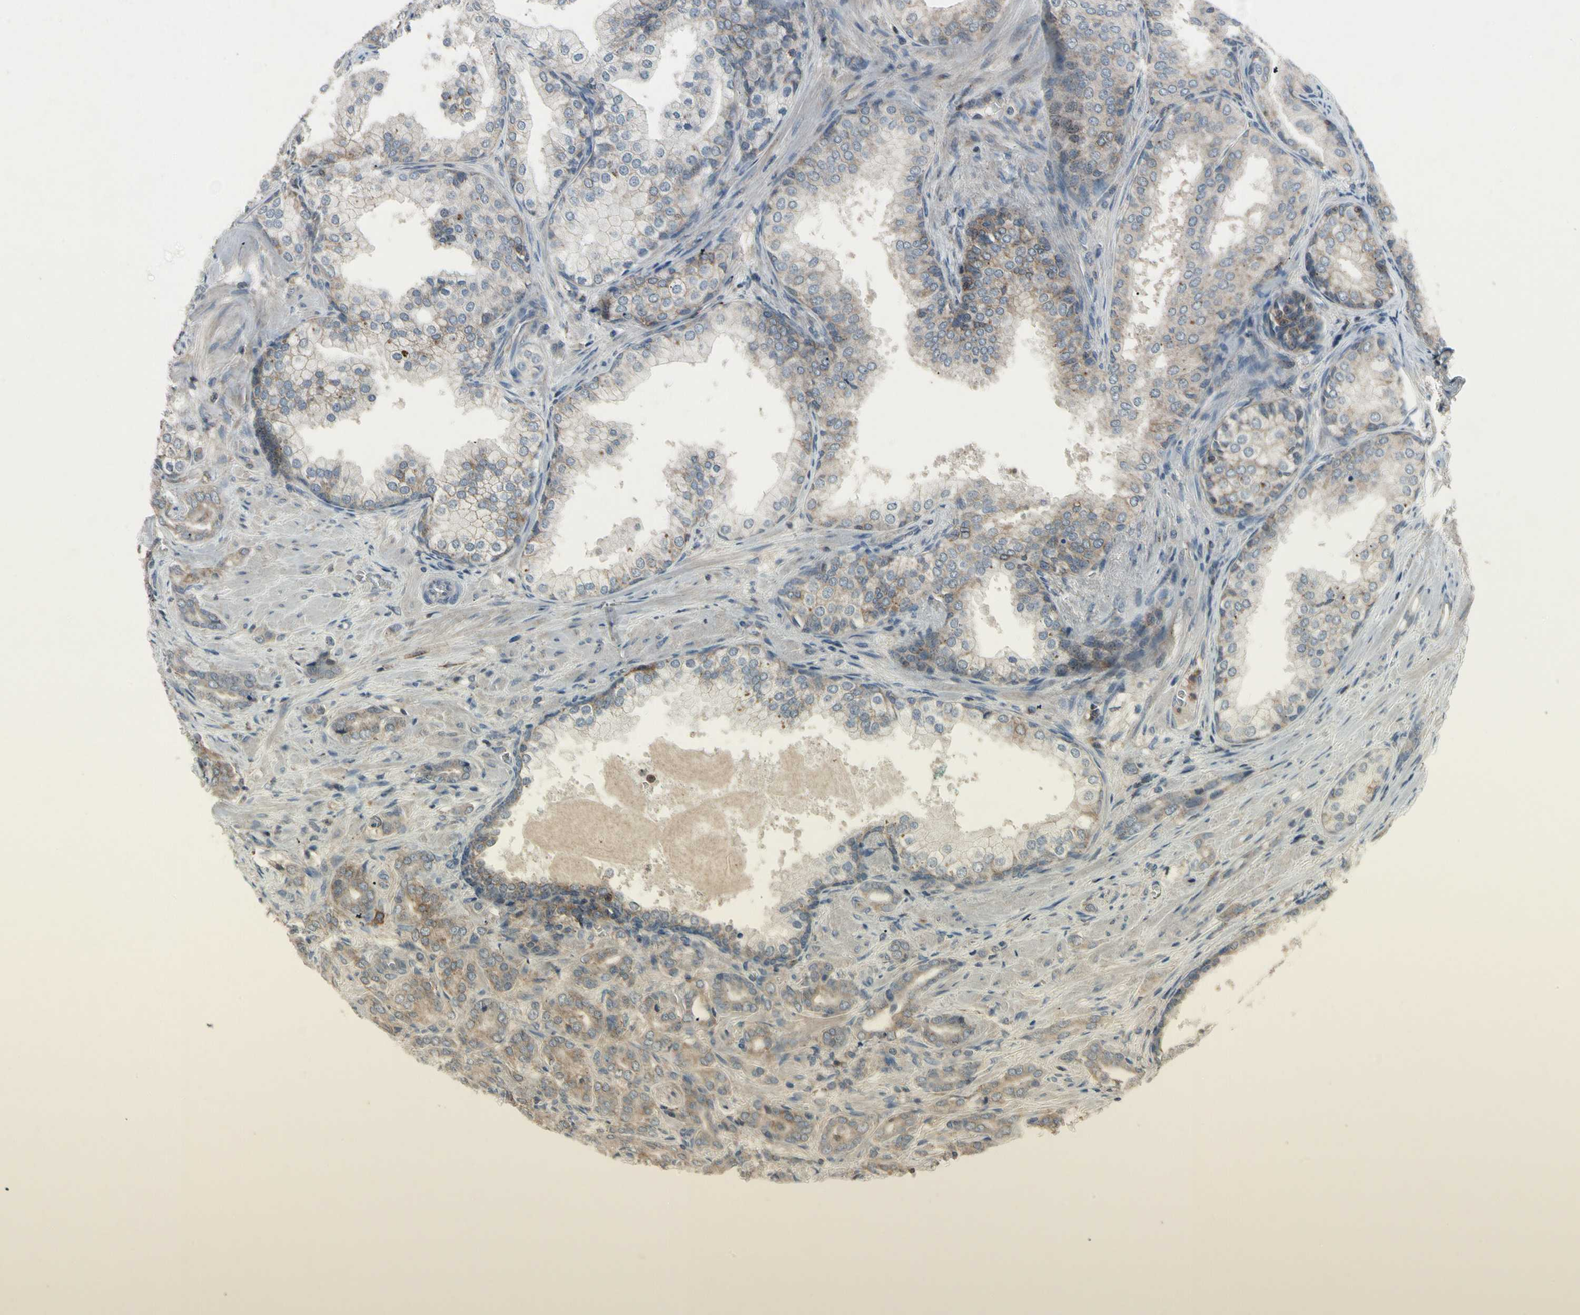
{"staining": {"intensity": "moderate", "quantity": ">75%", "location": "cytoplasmic/membranous"}, "tissue": "prostate cancer", "cell_type": "Tumor cells", "image_type": "cancer", "snomed": [{"axis": "morphology", "description": "Adenocarcinoma, High grade"}, {"axis": "topography", "description": "Prostate"}], "caption": "Immunohistochemistry (IHC) micrograph of neoplastic tissue: human prostate cancer (adenocarcinoma (high-grade)) stained using immunohistochemistry (IHC) shows medium levels of moderate protein expression localized specifically in the cytoplasmic/membranous of tumor cells, appearing as a cytoplasmic/membranous brown color.", "gene": "NMI", "patient": {"sex": "male", "age": 64}}